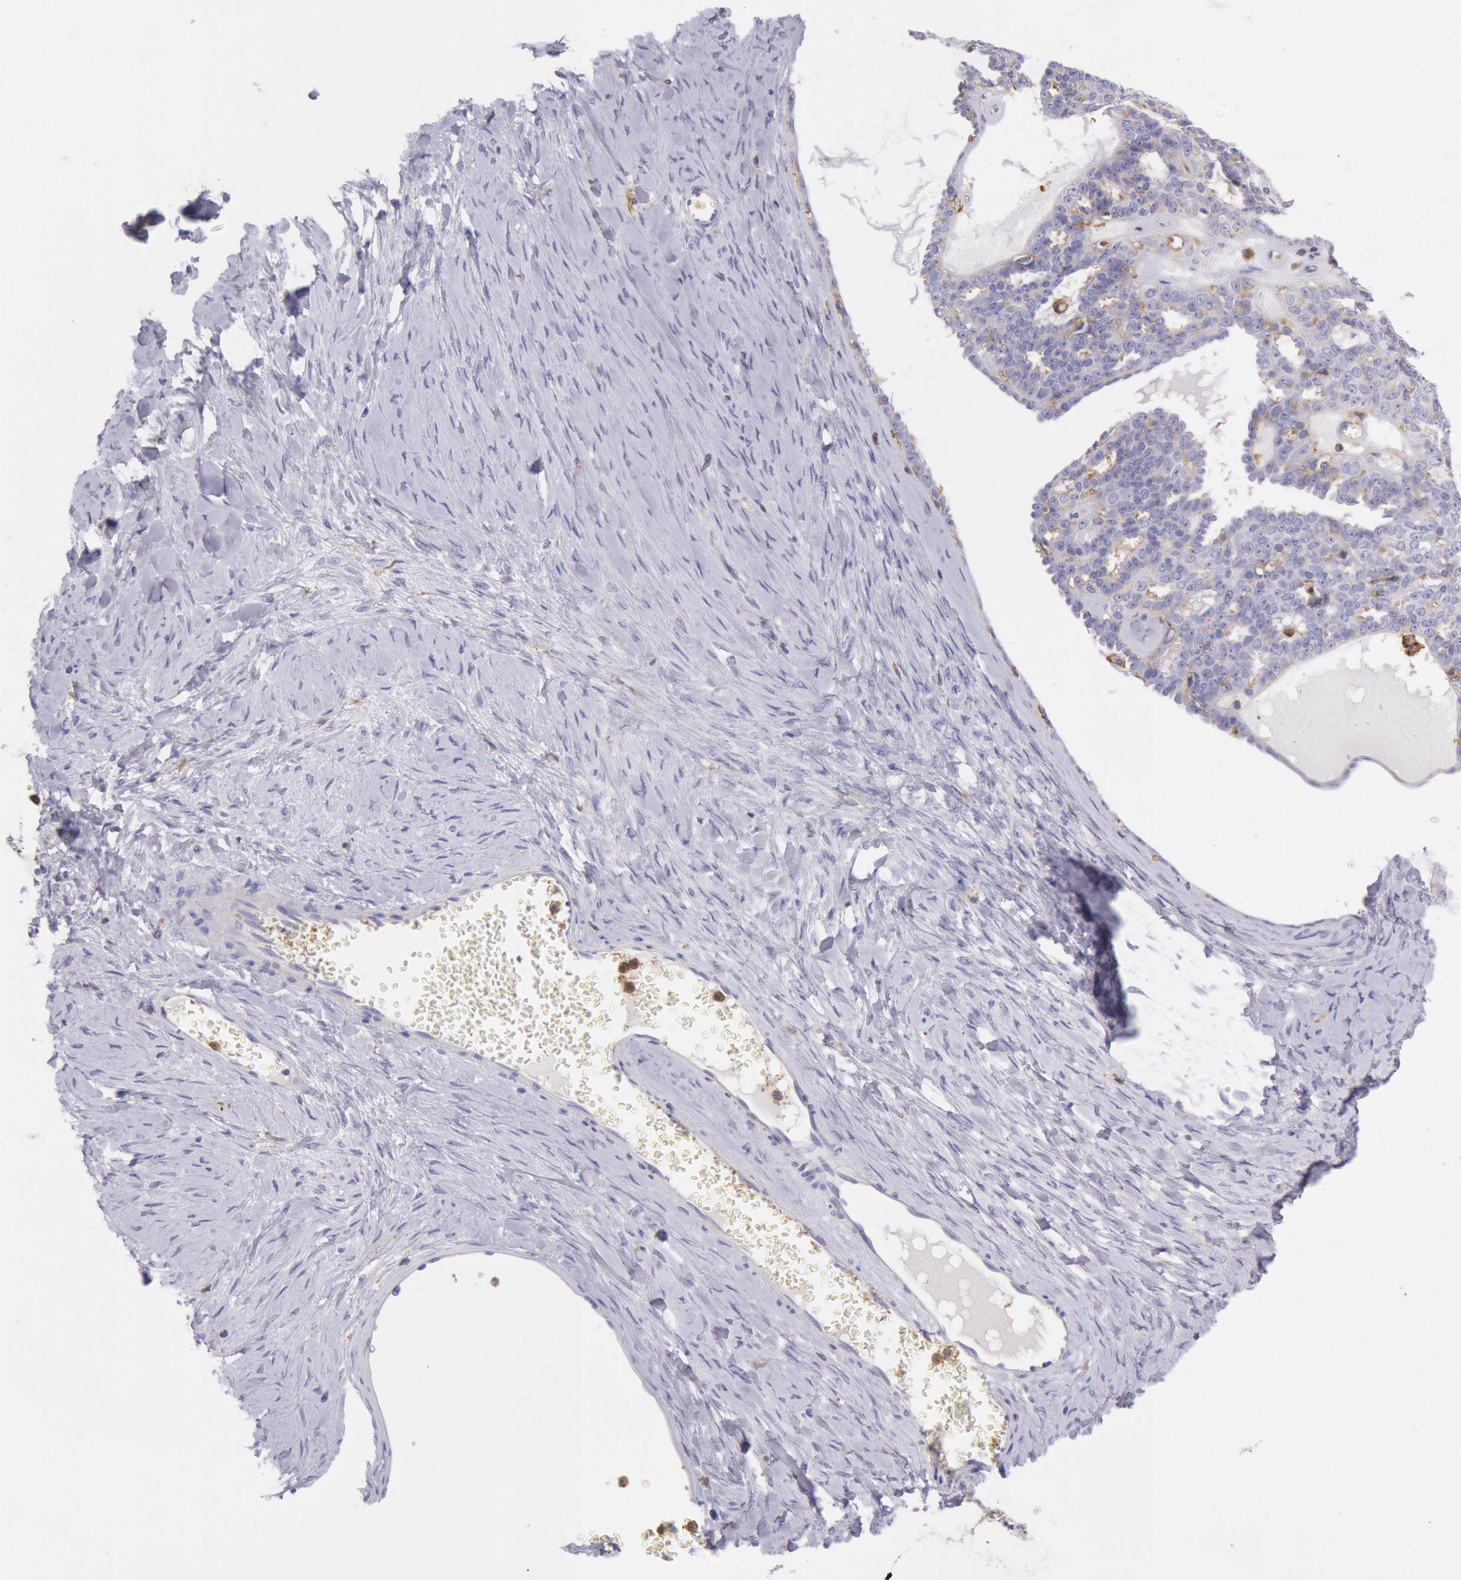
{"staining": {"intensity": "weak", "quantity": "25%-75%", "location": "cytoplasmic/membranous"}, "tissue": "ovarian cancer", "cell_type": "Tumor cells", "image_type": "cancer", "snomed": [{"axis": "morphology", "description": "Cystadenocarcinoma, serous, NOS"}, {"axis": "topography", "description": "Ovary"}], "caption": "Immunohistochemical staining of ovarian cancer reveals low levels of weak cytoplasmic/membranous protein staining in about 25%-75% of tumor cells.", "gene": "LYN", "patient": {"sex": "female", "age": 71}}